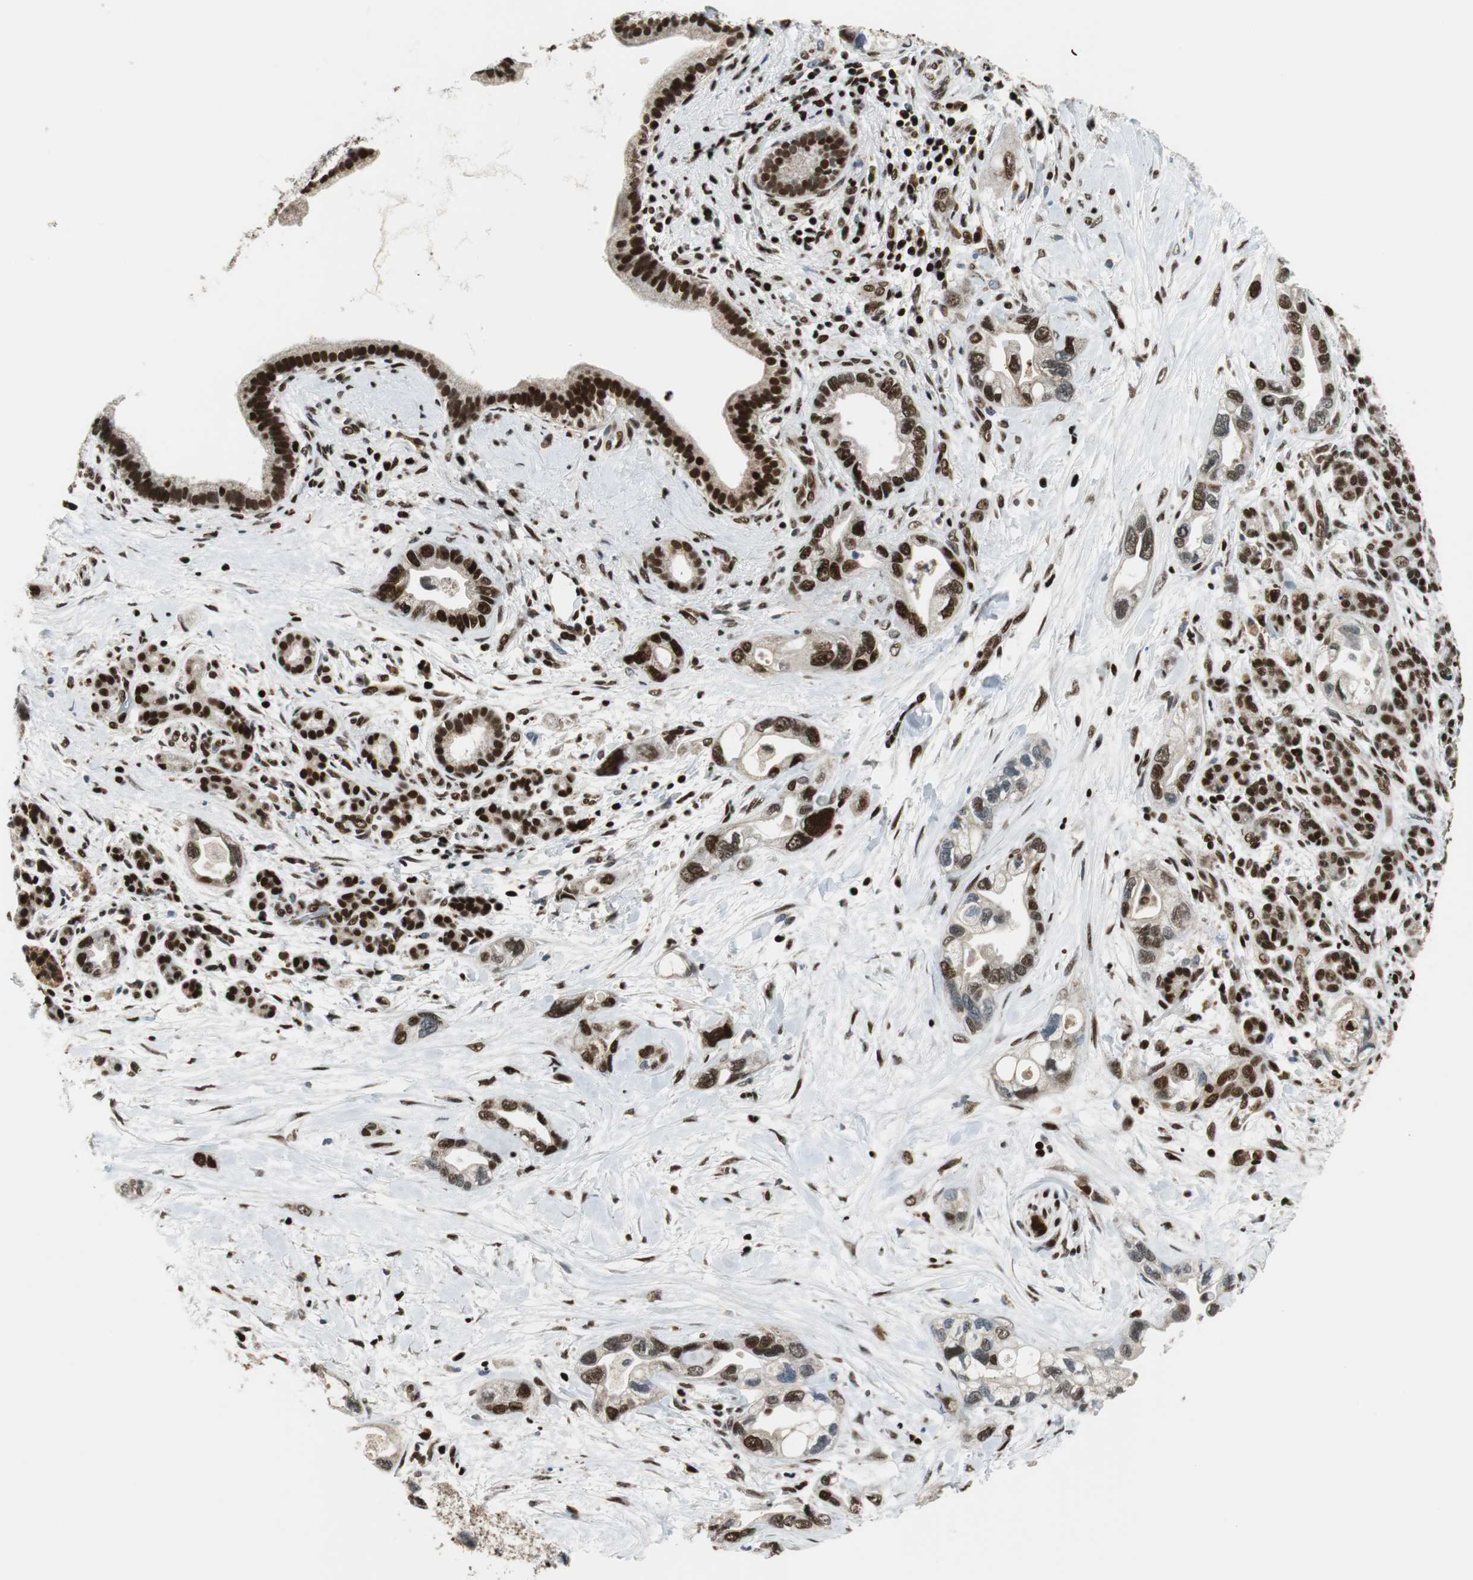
{"staining": {"intensity": "strong", "quantity": "25%-75%", "location": "nuclear"}, "tissue": "pancreatic cancer", "cell_type": "Tumor cells", "image_type": "cancer", "snomed": [{"axis": "morphology", "description": "Adenocarcinoma, NOS"}, {"axis": "topography", "description": "Pancreas"}], "caption": "Approximately 25%-75% of tumor cells in pancreatic cancer (adenocarcinoma) exhibit strong nuclear protein staining as visualized by brown immunohistochemical staining.", "gene": "HDAC1", "patient": {"sex": "female", "age": 77}}